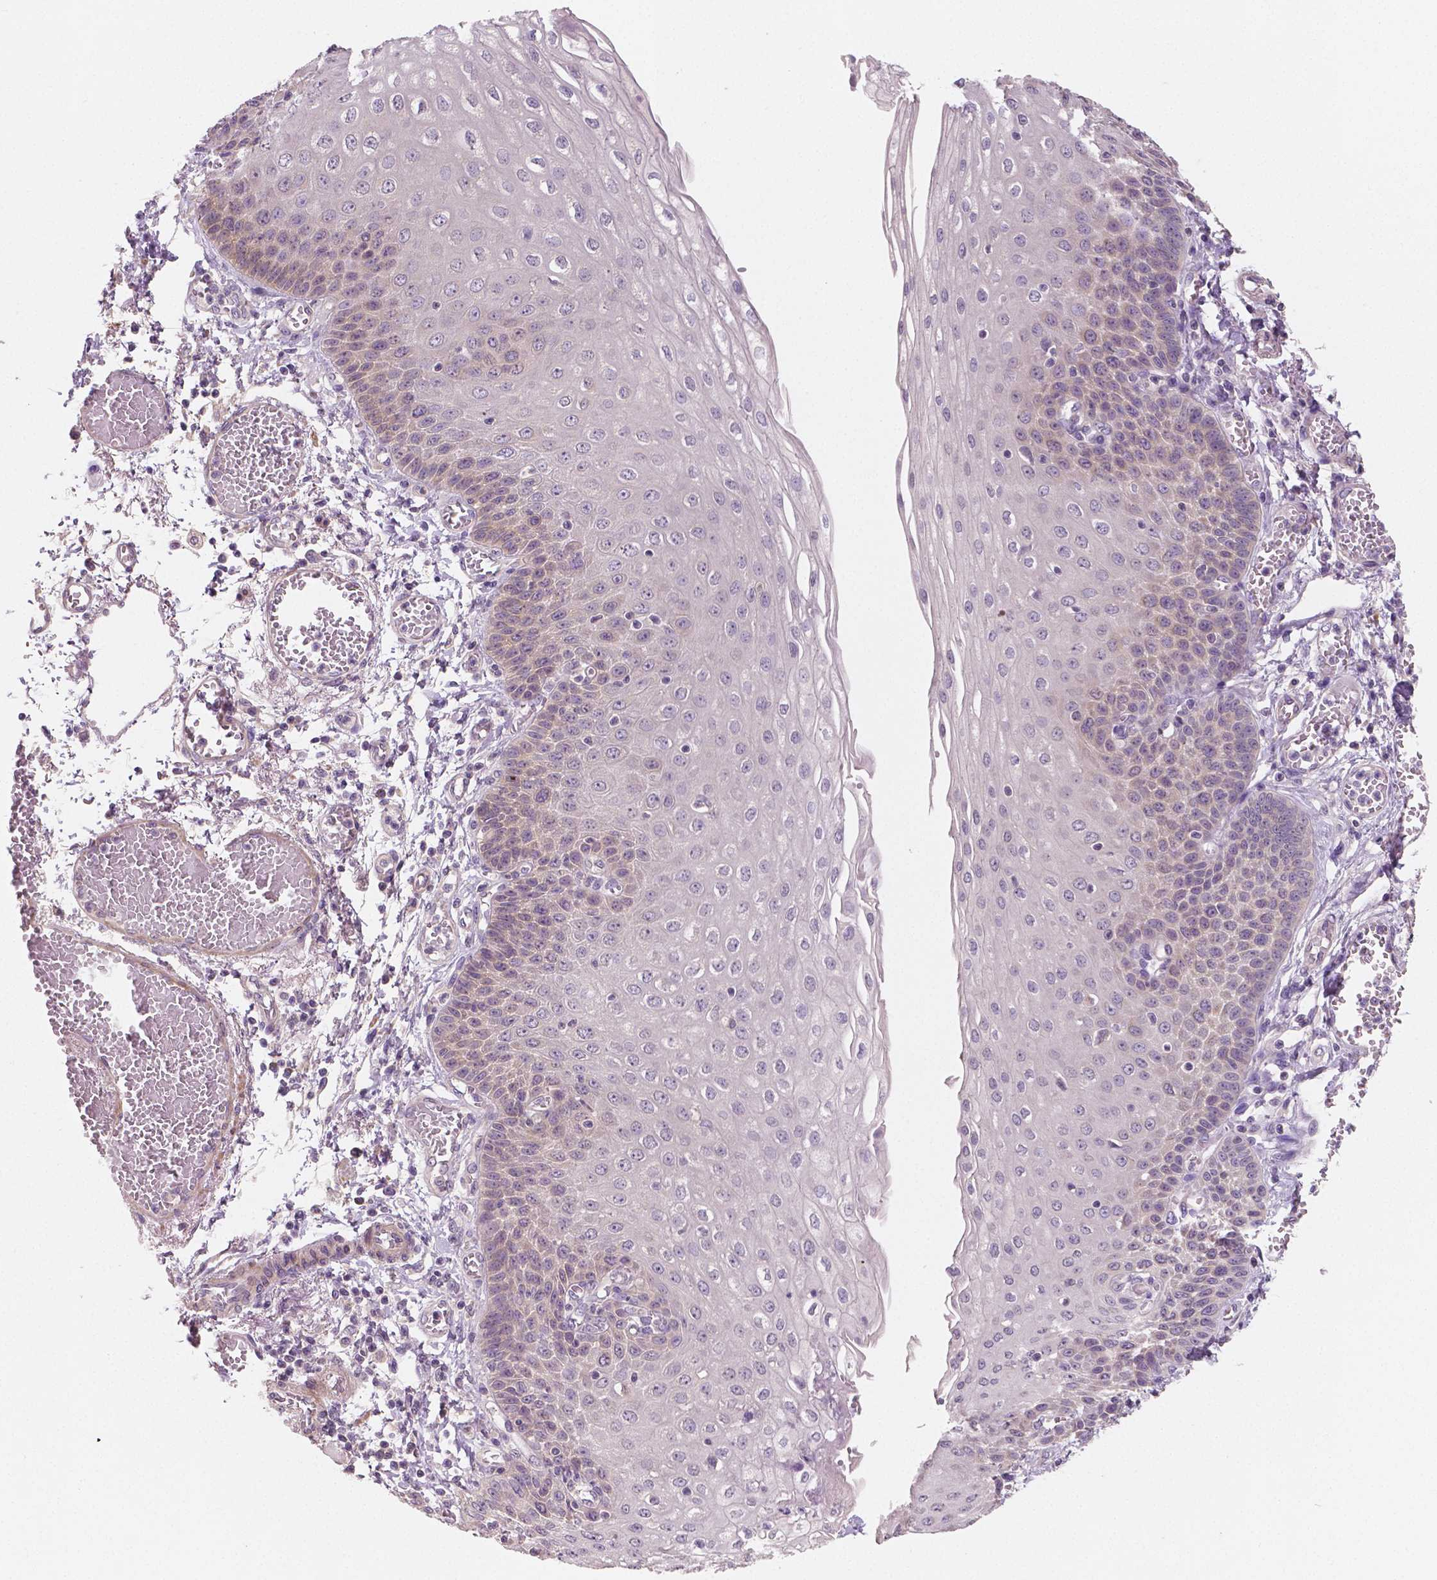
{"staining": {"intensity": "weak", "quantity": "25%-75%", "location": "cytoplasmic/membranous"}, "tissue": "esophagus", "cell_type": "Squamous epithelial cells", "image_type": "normal", "snomed": [{"axis": "morphology", "description": "Normal tissue, NOS"}, {"axis": "morphology", "description": "Adenocarcinoma, NOS"}, {"axis": "topography", "description": "Esophagus"}], "caption": "Esophagus stained for a protein demonstrates weak cytoplasmic/membranous positivity in squamous epithelial cells. (brown staining indicates protein expression, while blue staining denotes nuclei).", "gene": "LSM14B", "patient": {"sex": "male", "age": 81}}